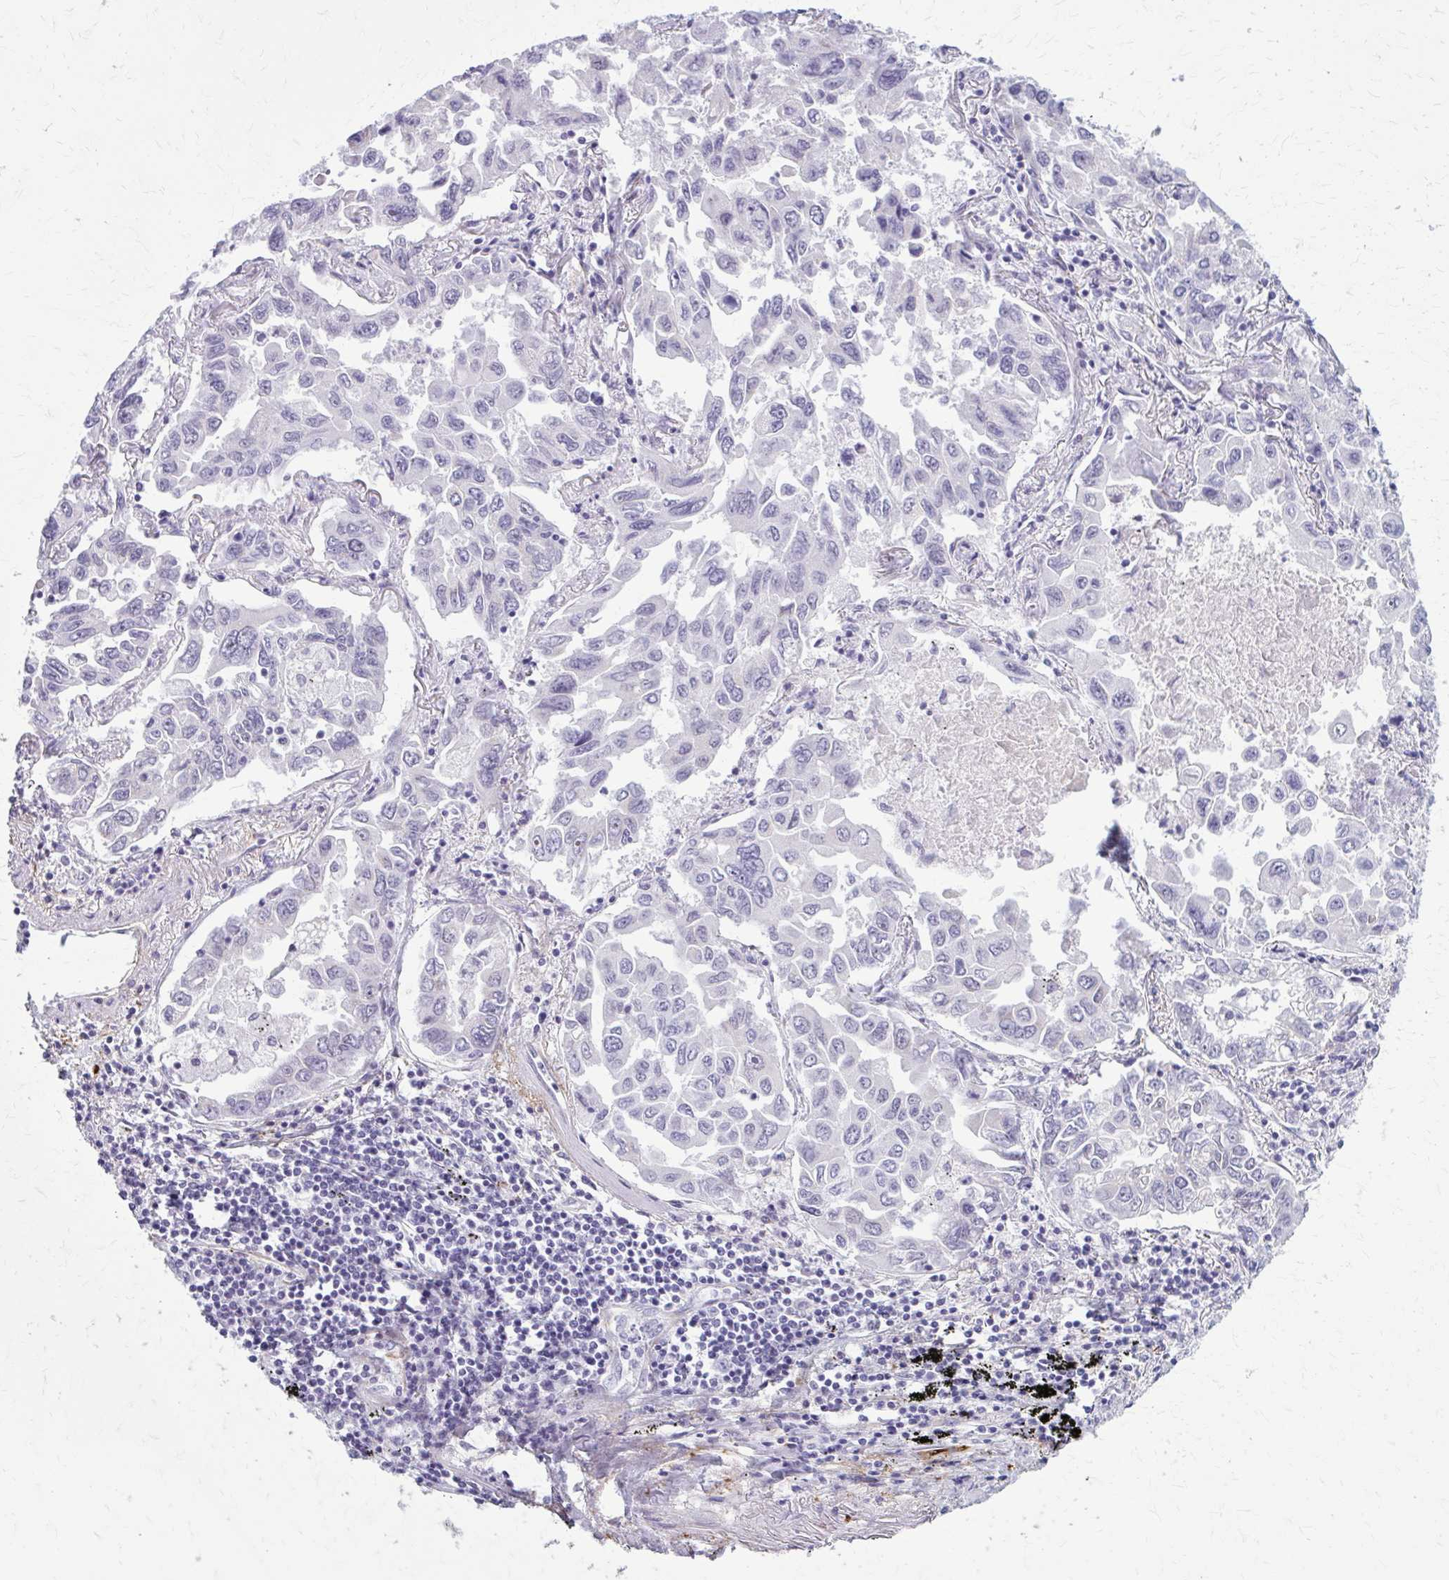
{"staining": {"intensity": "negative", "quantity": "none", "location": "none"}, "tissue": "lung cancer", "cell_type": "Tumor cells", "image_type": "cancer", "snomed": [{"axis": "morphology", "description": "Adenocarcinoma, NOS"}, {"axis": "topography", "description": "Lung"}], "caption": "High magnification brightfield microscopy of adenocarcinoma (lung) stained with DAB (brown) and counterstained with hematoxylin (blue): tumor cells show no significant staining.", "gene": "AKAP12", "patient": {"sex": "male", "age": 64}}